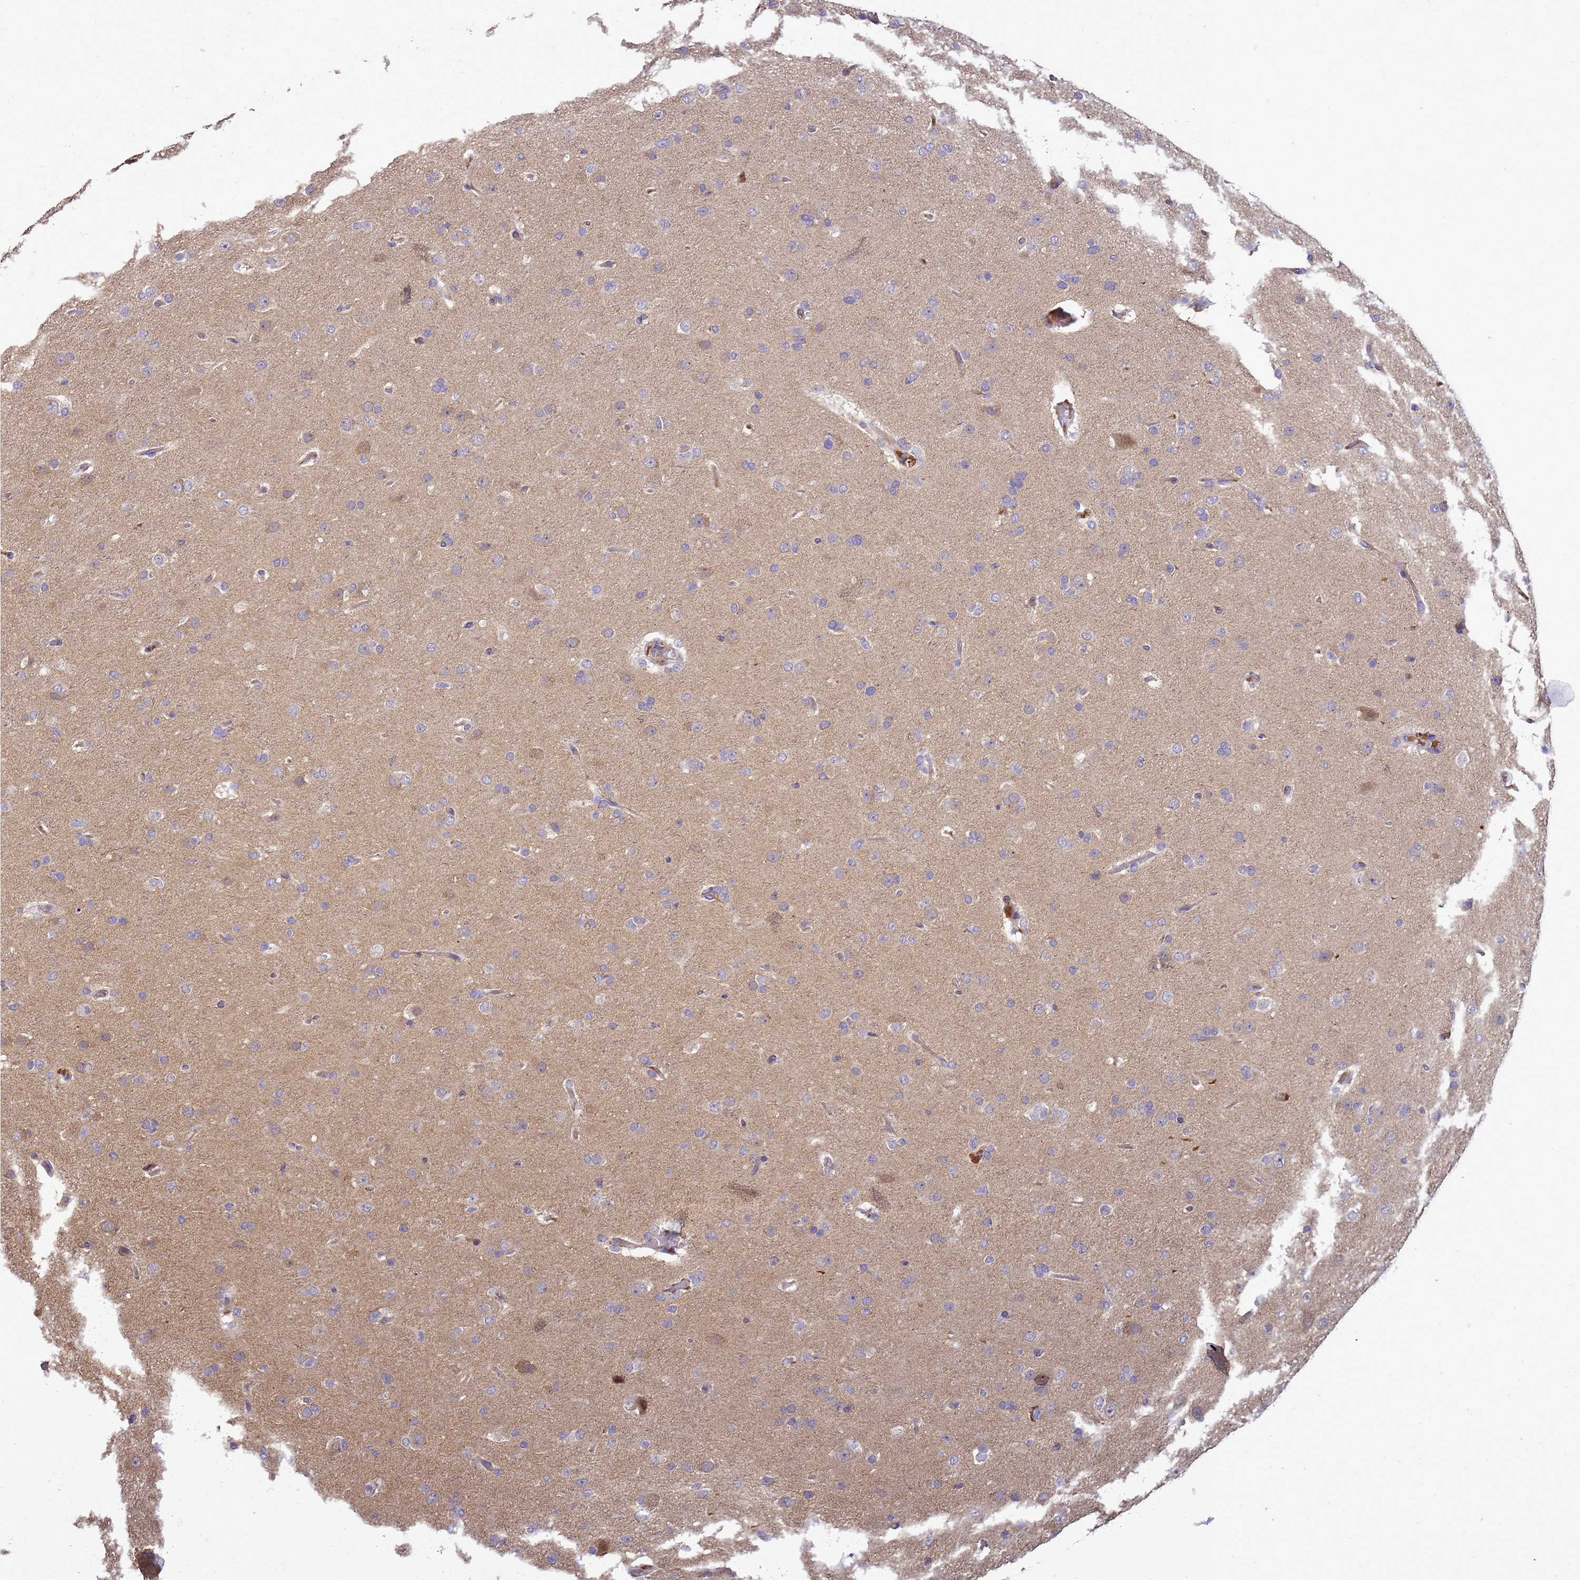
{"staining": {"intensity": "negative", "quantity": "none", "location": "none"}, "tissue": "glioma", "cell_type": "Tumor cells", "image_type": "cancer", "snomed": [{"axis": "morphology", "description": "Glioma, malignant, Low grade"}, {"axis": "topography", "description": "Brain"}], "caption": "This is a image of IHC staining of malignant glioma (low-grade), which shows no positivity in tumor cells.", "gene": "TMEM74B", "patient": {"sex": "male", "age": 65}}